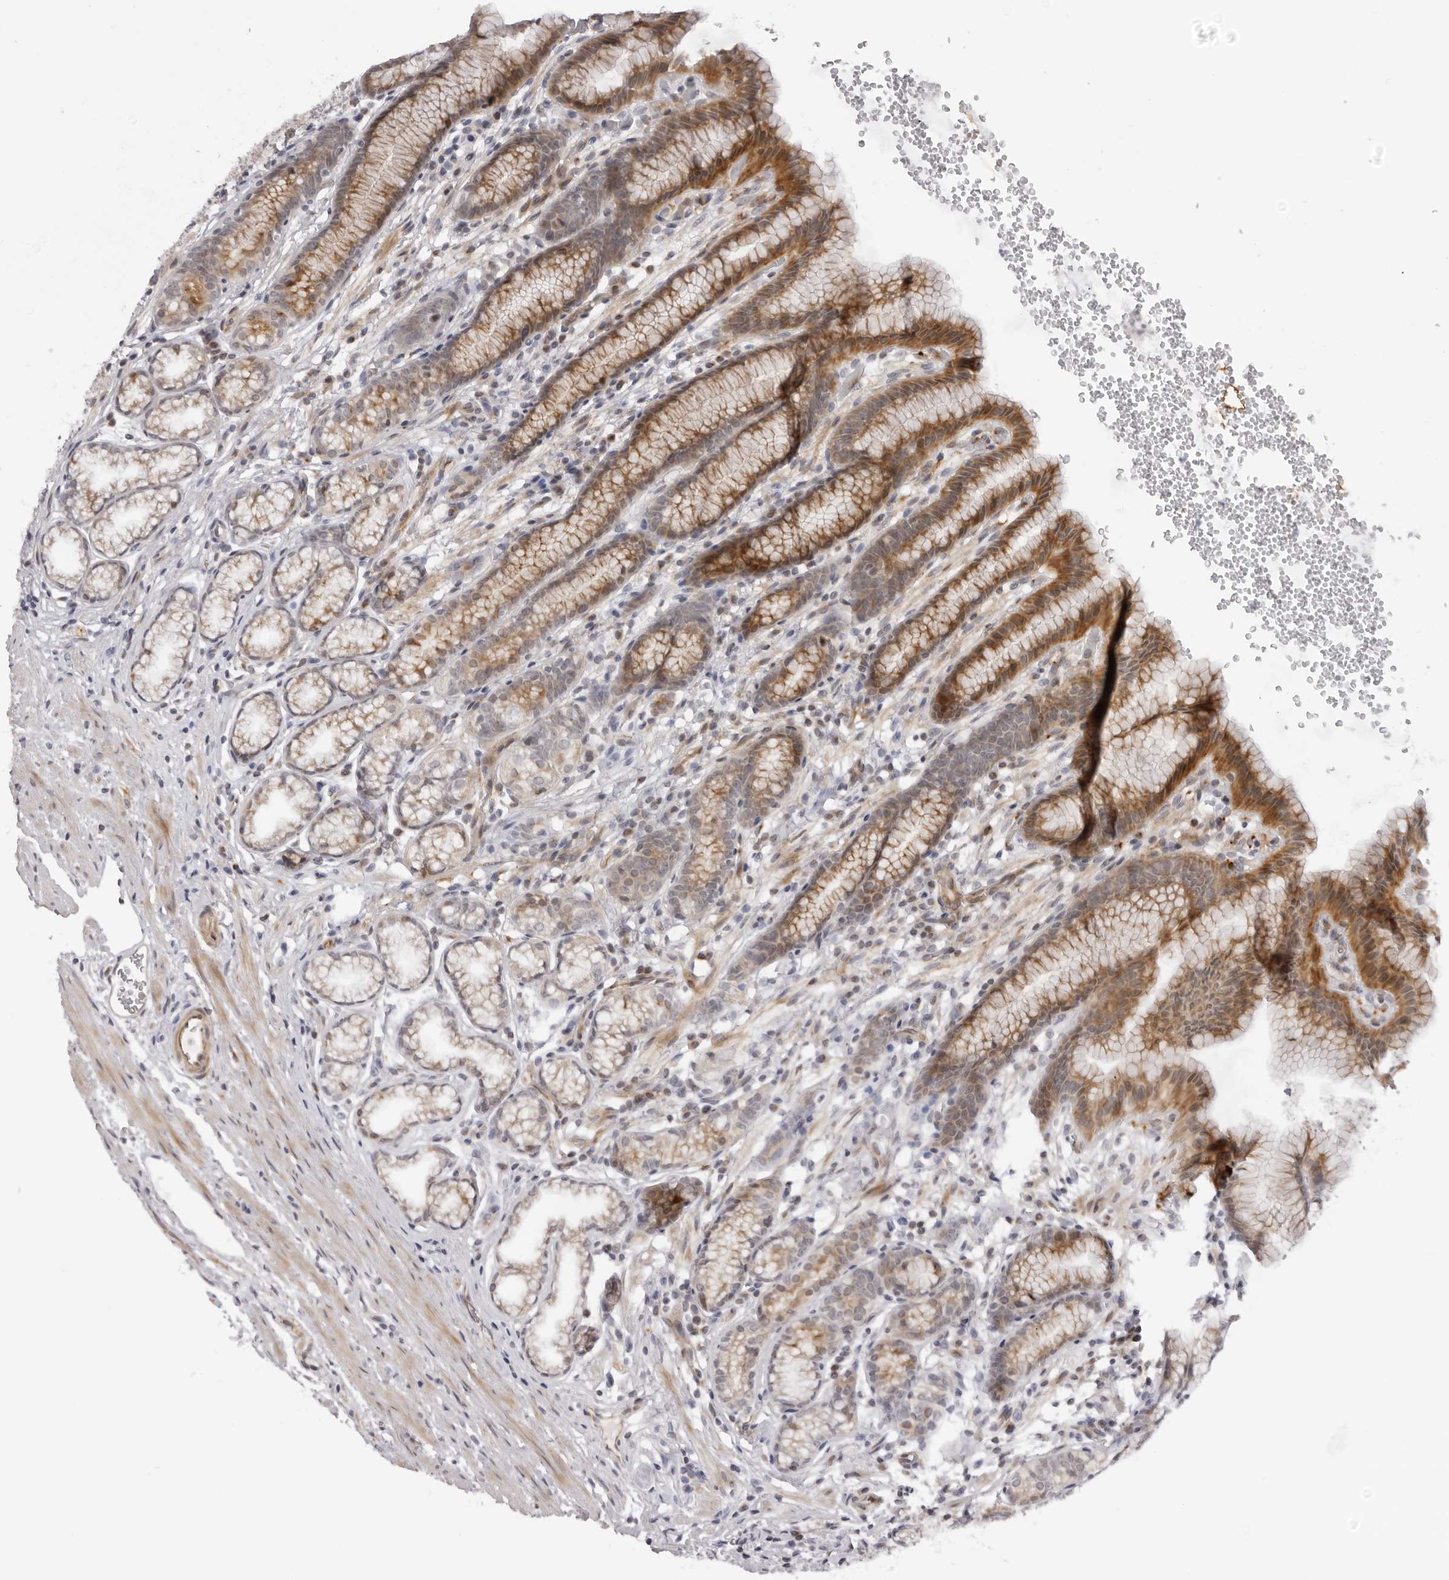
{"staining": {"intensity": "moderate", "quantity": "25%-75%", "location": "cytoplasmic/membranous"}, "tissue": "stomach", "cell_type": "Glandular cells", "image_type": "normal", "snomed": [{"axis": "morphology", "description": "Normal tissue, NOS"}, {"axis": "topography", "description": "Stomach"}], "caption": "Stomach stained with DAB immunohistochemistry (IHC) shows medium levels of moderate cytoplasmic/membranous positivity in about 25%-75% of glandular cells. The protein of interest is stained brown, and the nuclei are stained in blue (DAB IHC with brightfield microscopy, high magnification).", "gene": "SUGCT", "patient": {"sex": "male", "age": 42}}